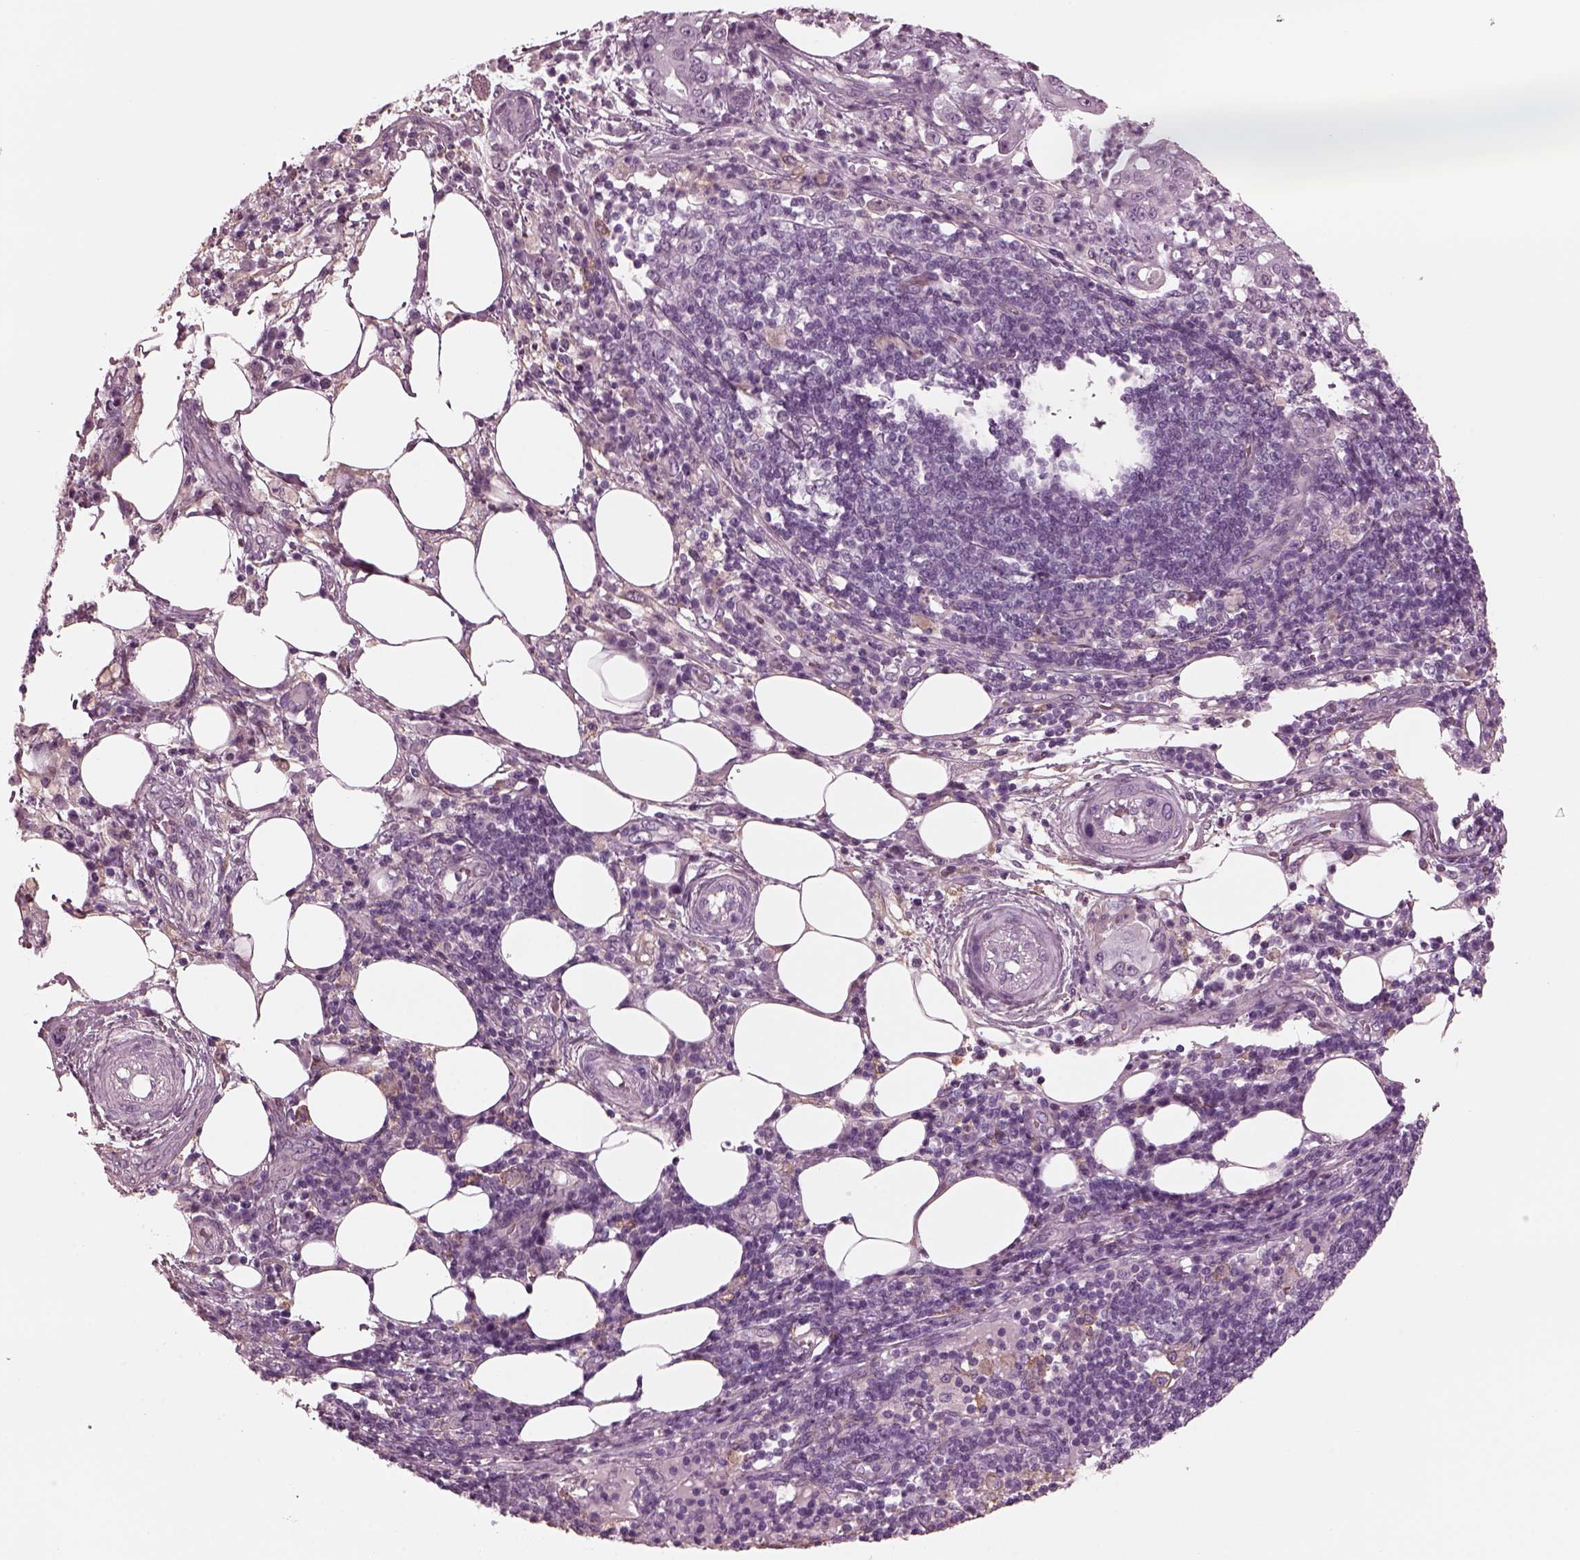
{"staining": {"intensity": "negative", "quantity": "none", "location": "none"}, "tissue": "pancreatic cancer", "cell_type": "Tumor cells", "image_type": "cancer", "snomed": [{"axis": "morphology", "description": "Adenocarcinoma, NOS"}, {"axis": "topography", "description": "Pancreas"}], "caption": "This is an immunohistochemistry micrograph of human pancreatic cancer. There is no positivity in tumor cells.", "gene": "CGA", "patient": {"sex": "male", "age": 71}}